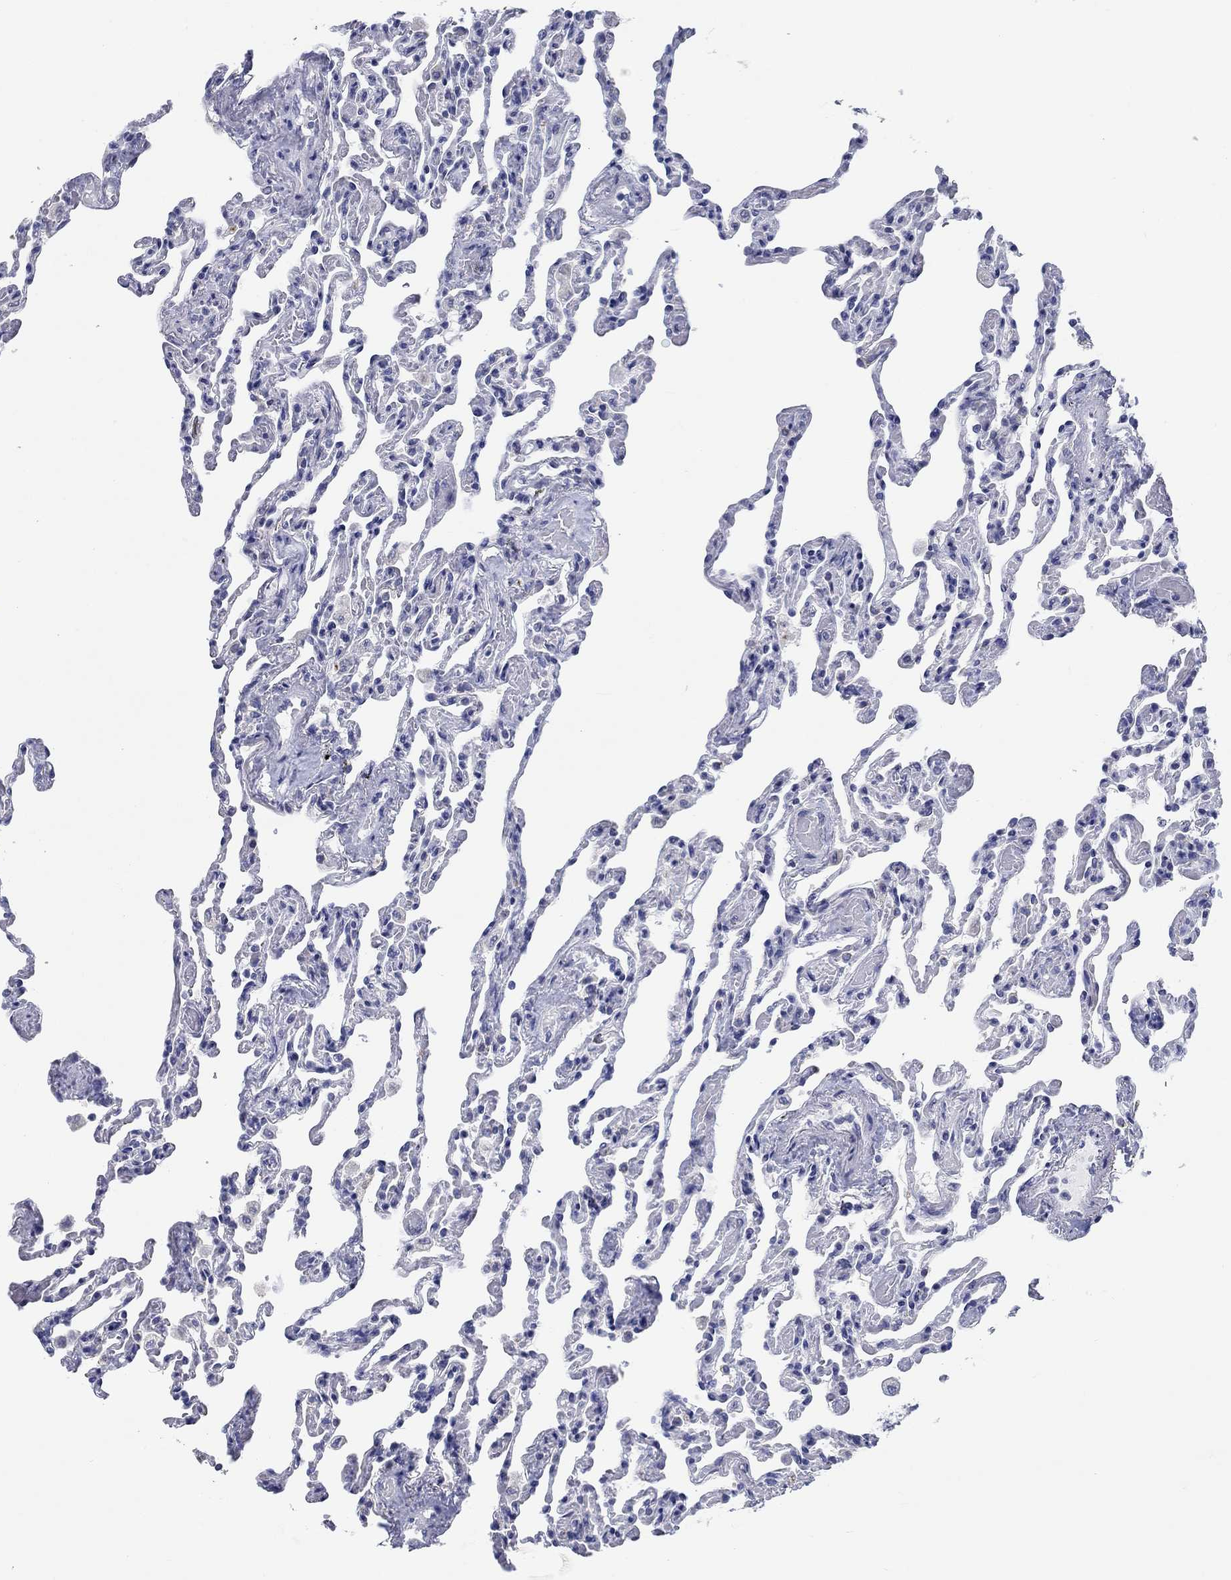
{"staining": {"intensity": "negative", "quantity": "none", "location": "none"}, "tissue": "lung", "cell_type": "Alveolar cells", "image_type": "normal", "snomed": [{"axis": "morphology", "description": "Normal tissue, NOS"}, {"axis": "topography", "description": "Lung"}], "caption": "Protein analysis of normal lung exhibits no significant expression in alveolar cells.", "gene": "LRRC4C", "patient": {"sex": "female", "age": 43}}